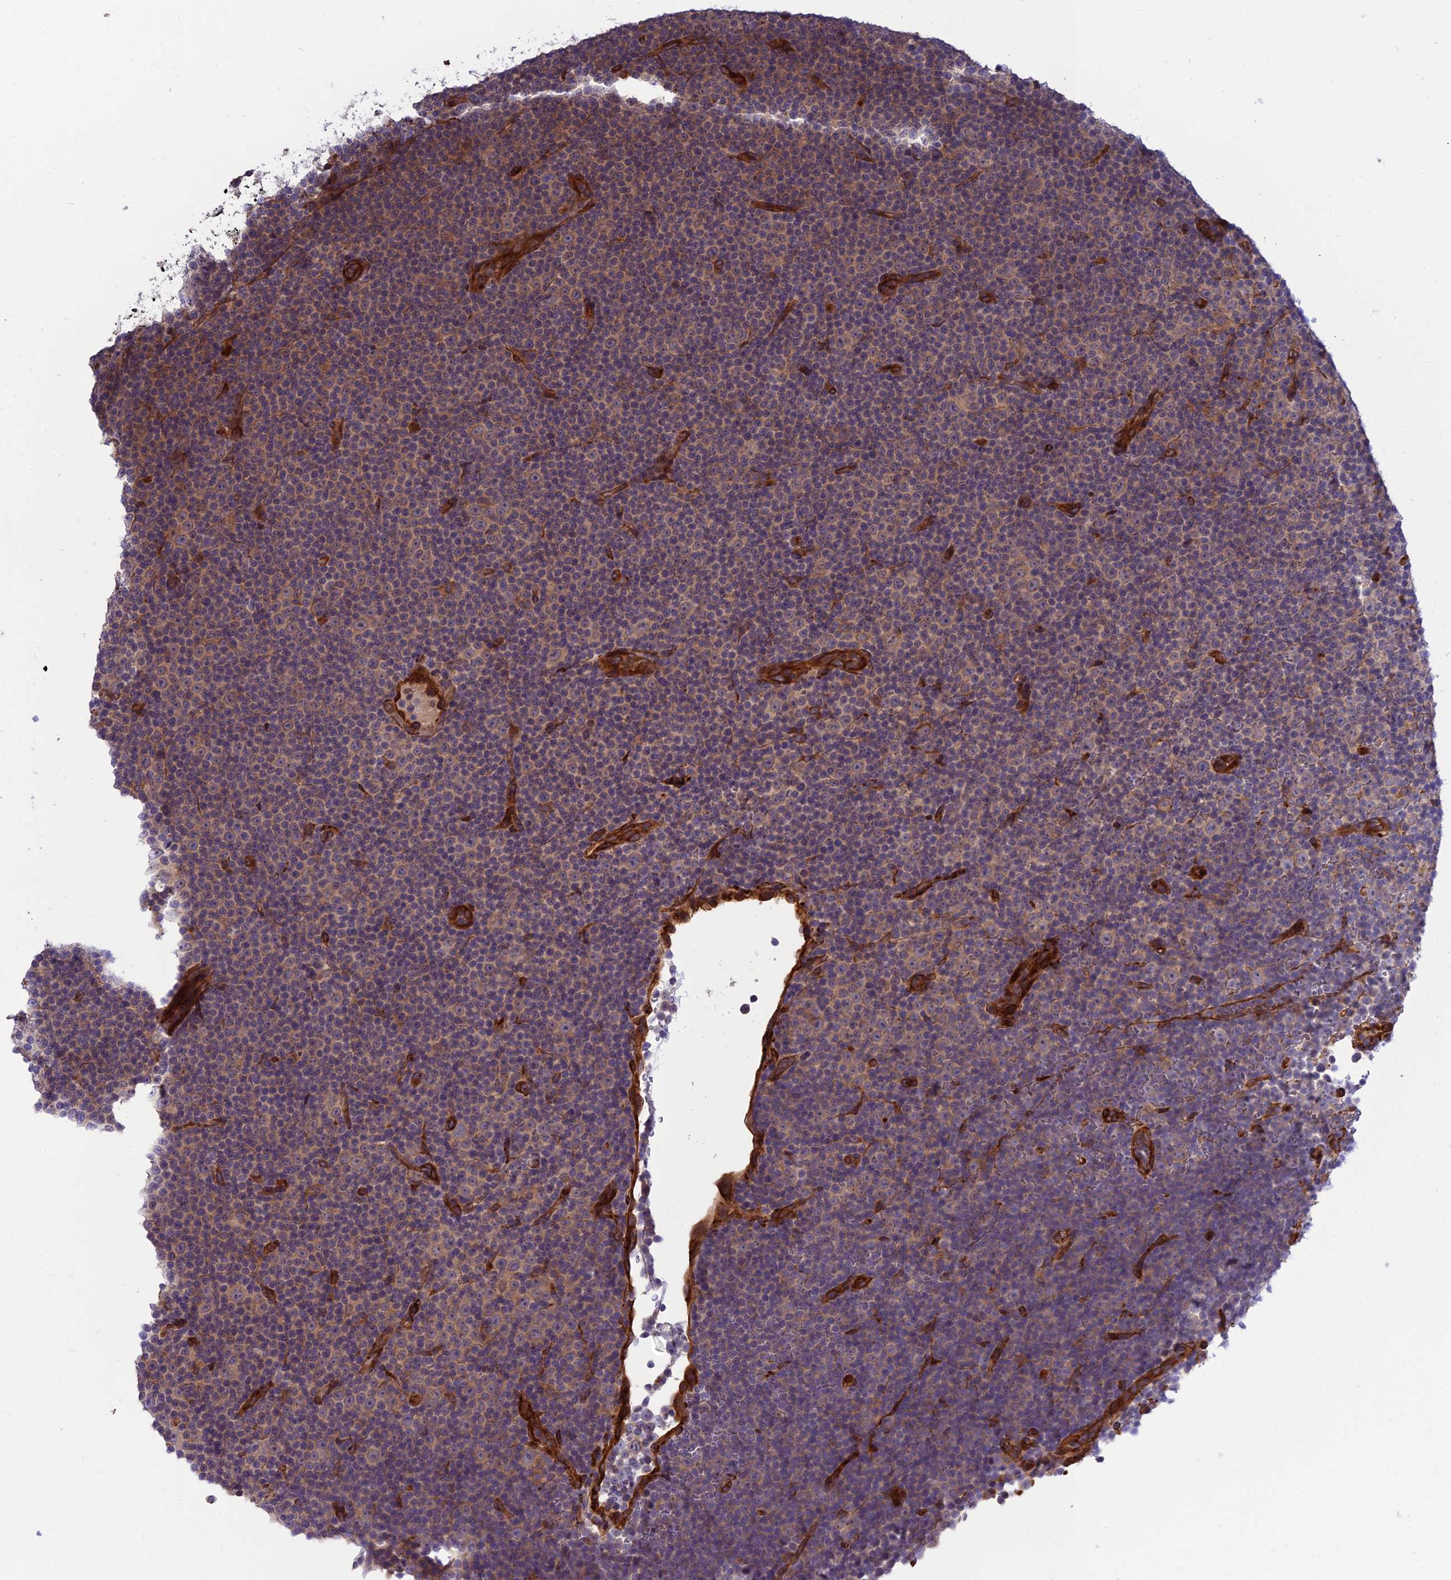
{"staining": {"intensity": "weak", "quantity": "25%-75%", "location": "cytoplasmic/membranous"}, "tissue": "lymphoma", "cell_type": "Tumor cells", "image_type": "cancer", "snomed": [{"axis": "morphology", "description": "Malignant lymphoma, non-Hodgkin's type, Low grade"}, {"axis": "topography", "description": "Lymph node"}], "caption": "DAB immunohistochemical staining of low-grade malignant lymphoma, non-Hodgkin's type displays weak cytoplasmic/membranous protein expression in about 25%-75% of tumor cells.", "gene": "CRTAP", "patient": {"sex": "female", "age": 67}}